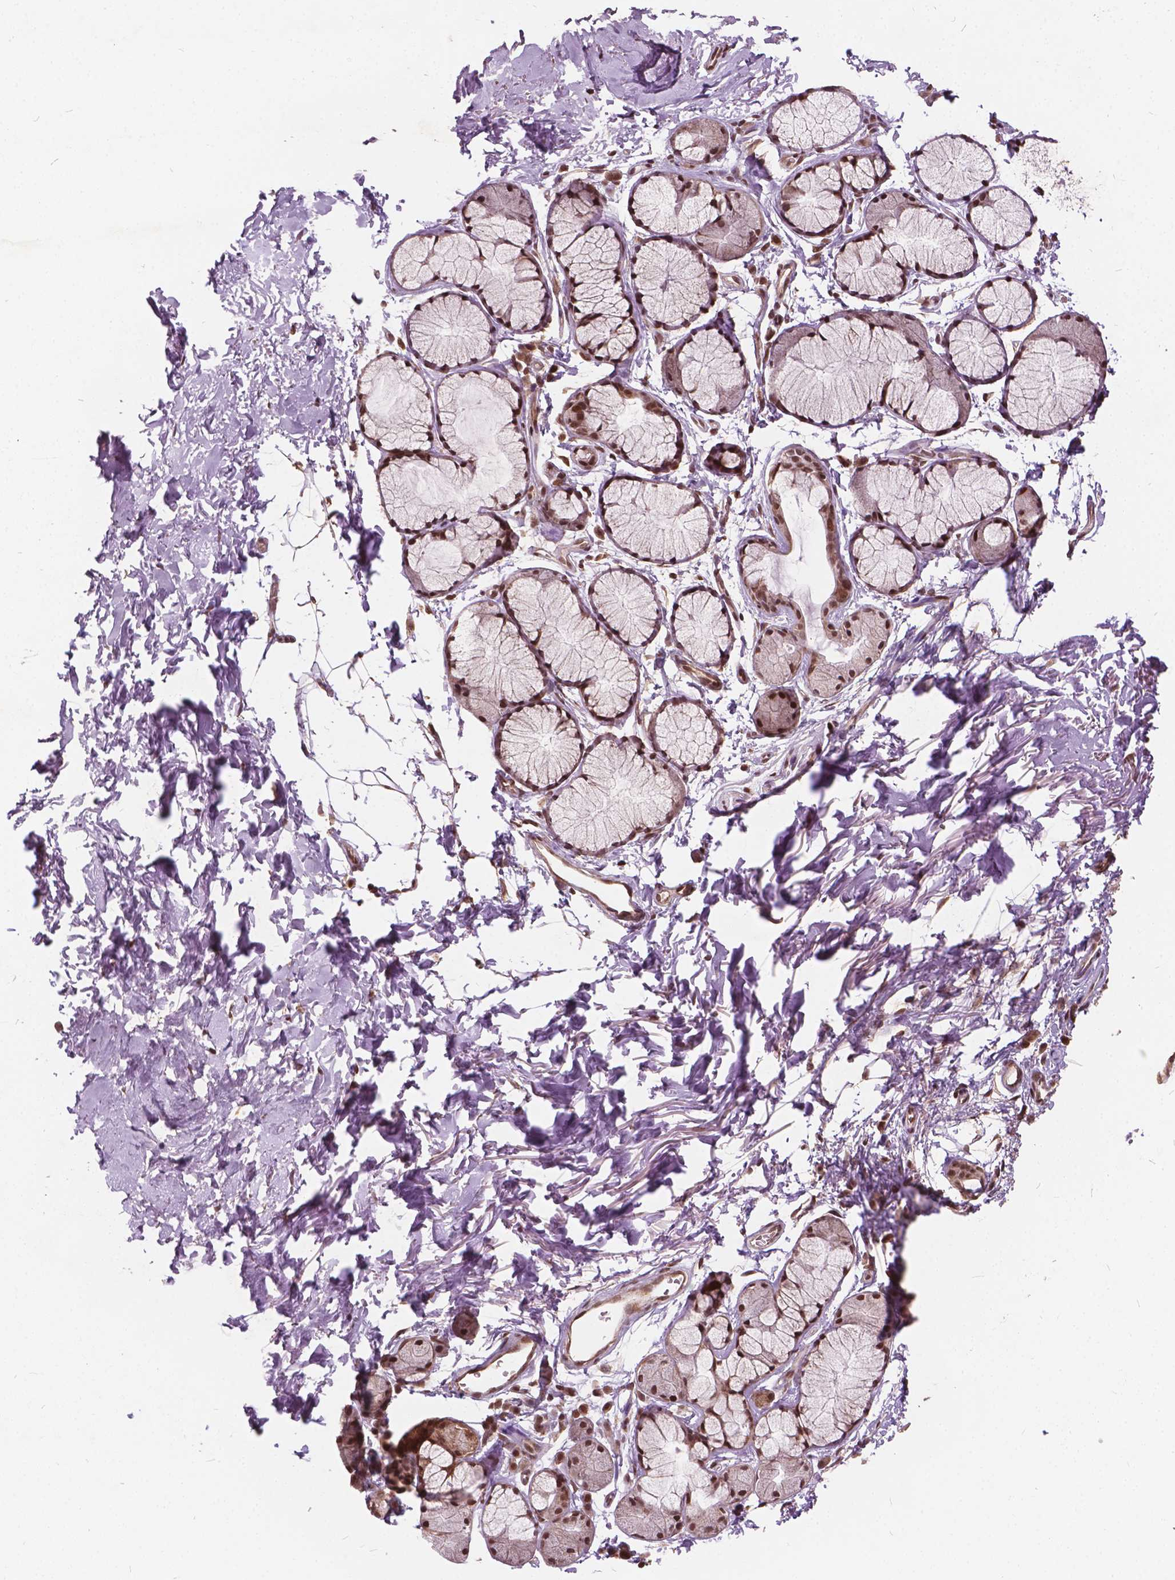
{"staining": {"intensity": "moderate", "quantity": ">75%", "location": "nuclear"}, "tissue": "adipose tissue", "cell_type": "Adipocytes", "image_type": "normal", "snomed": [{"axis": "morphology", "description": "Normal tissue, NOS"}, {"axis": "topography", "description": "Cartilage tissue"}, {"axis": "topography", "description": "Bronchus"}], "caption": "Protein expression analysis of unremarkable human adipose tissue reveals moderate nuclear staining in about >75% of adipocytes. Immunohistochemistry (ihc) stains the protein of interest in brown and the nuclei are stained blue.", "gene": "GPS2", "patient": {"sex": "female", "age": 79}}